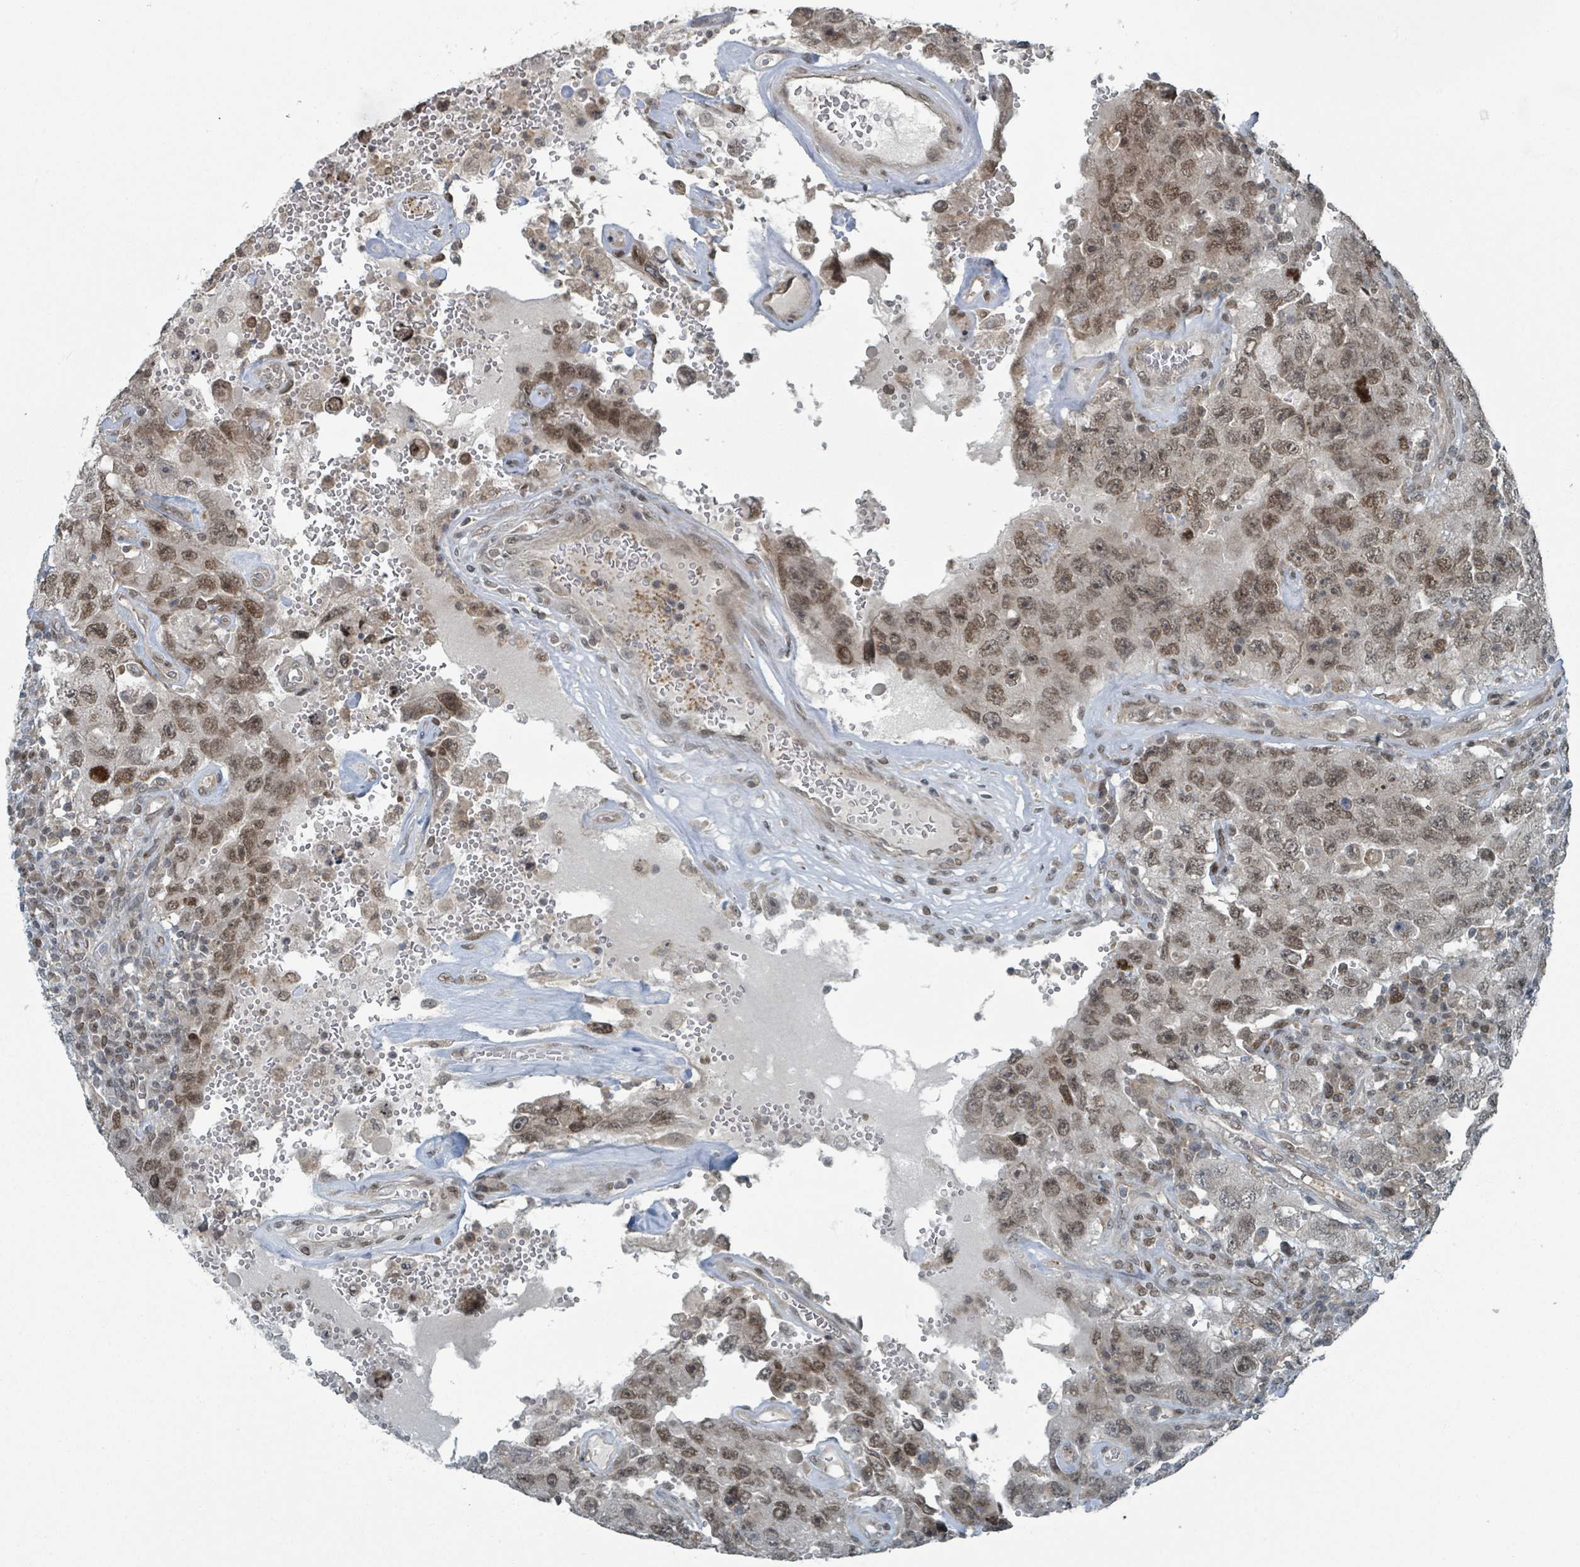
{"staining": {"intensity": "moderate", "quantity": ">75%", "location": "nuclear"}, "tissue": "testis cancer", "cell_type": "Tumor cells", "image_type": "cancer", "snomed": [{"axis": "morphology", "description": "Carcinoma, Embryonal, NOS"}, {"axis": "topography", "description": "Testis"}], "caption": "A high-resolution image shows IHC staining of testis cancer, which demonstrates moderate nuclear positivity in approximately >75% of tumor cells.", "gene": "PHIP", "patient": {"sex": "male", "age": 26}}